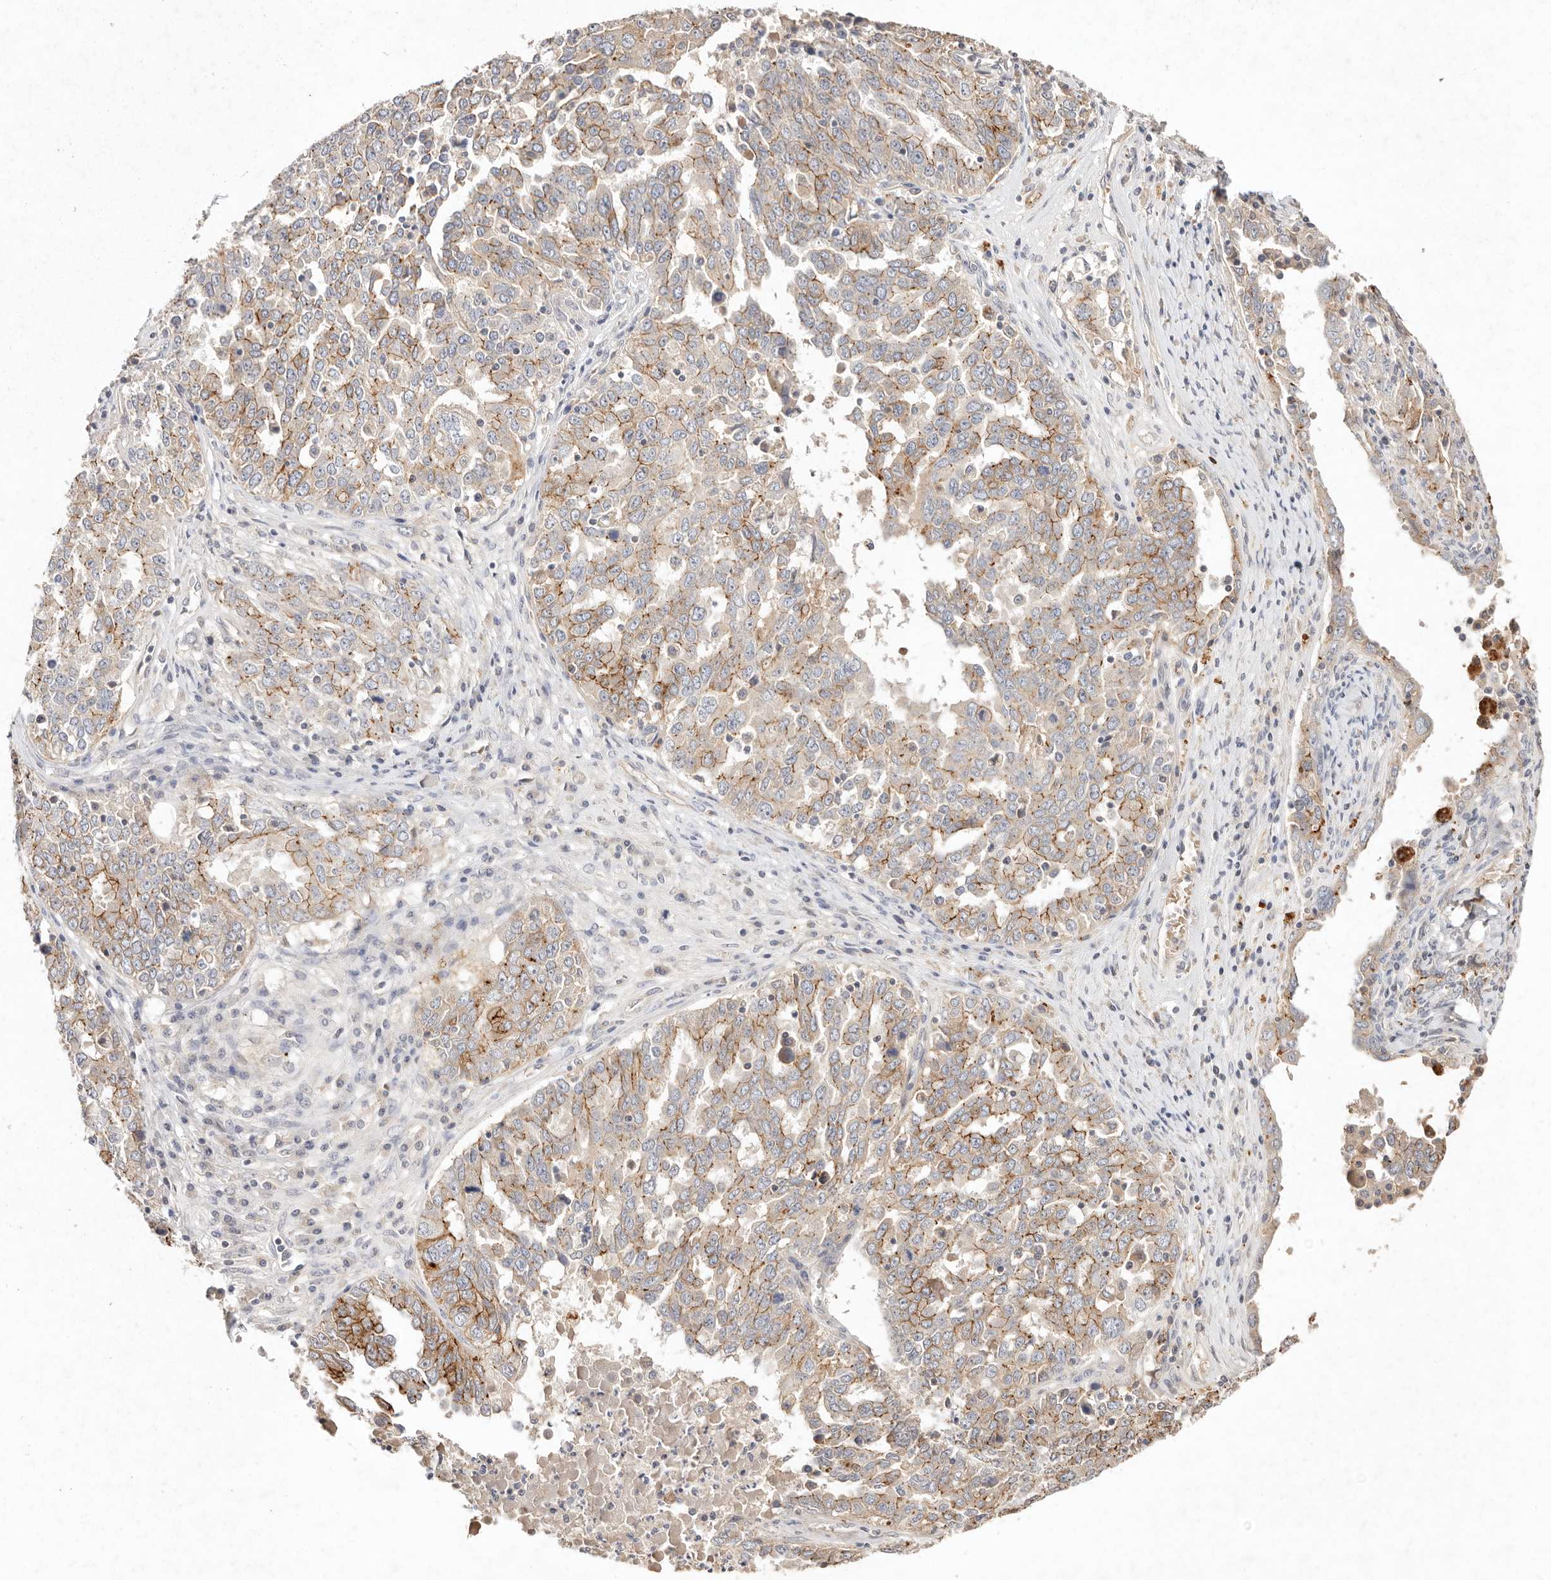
{"staining": {"intensity": "moderate", "quantity": "25%-75%", "location": "cytoplasmic/membranous"}, "tissue": "ovarian cancer", "cell_type": "Tumor cells", "image_type": "cancer", "snomed": [{"axis": "morphology", "description": "Carcinoma, endometroid"}, {"axis": "topography", "description": "Ovary"}], "caption": "There is medium levels of moderate cytoplasmic/membranous staining in tumor cells of ovarian endometroid carcinoma, as demonstrated by immunohistochemical staining (brown color).", "gene": "CXADR", "patient": {"sex": "female", "age": 62}}